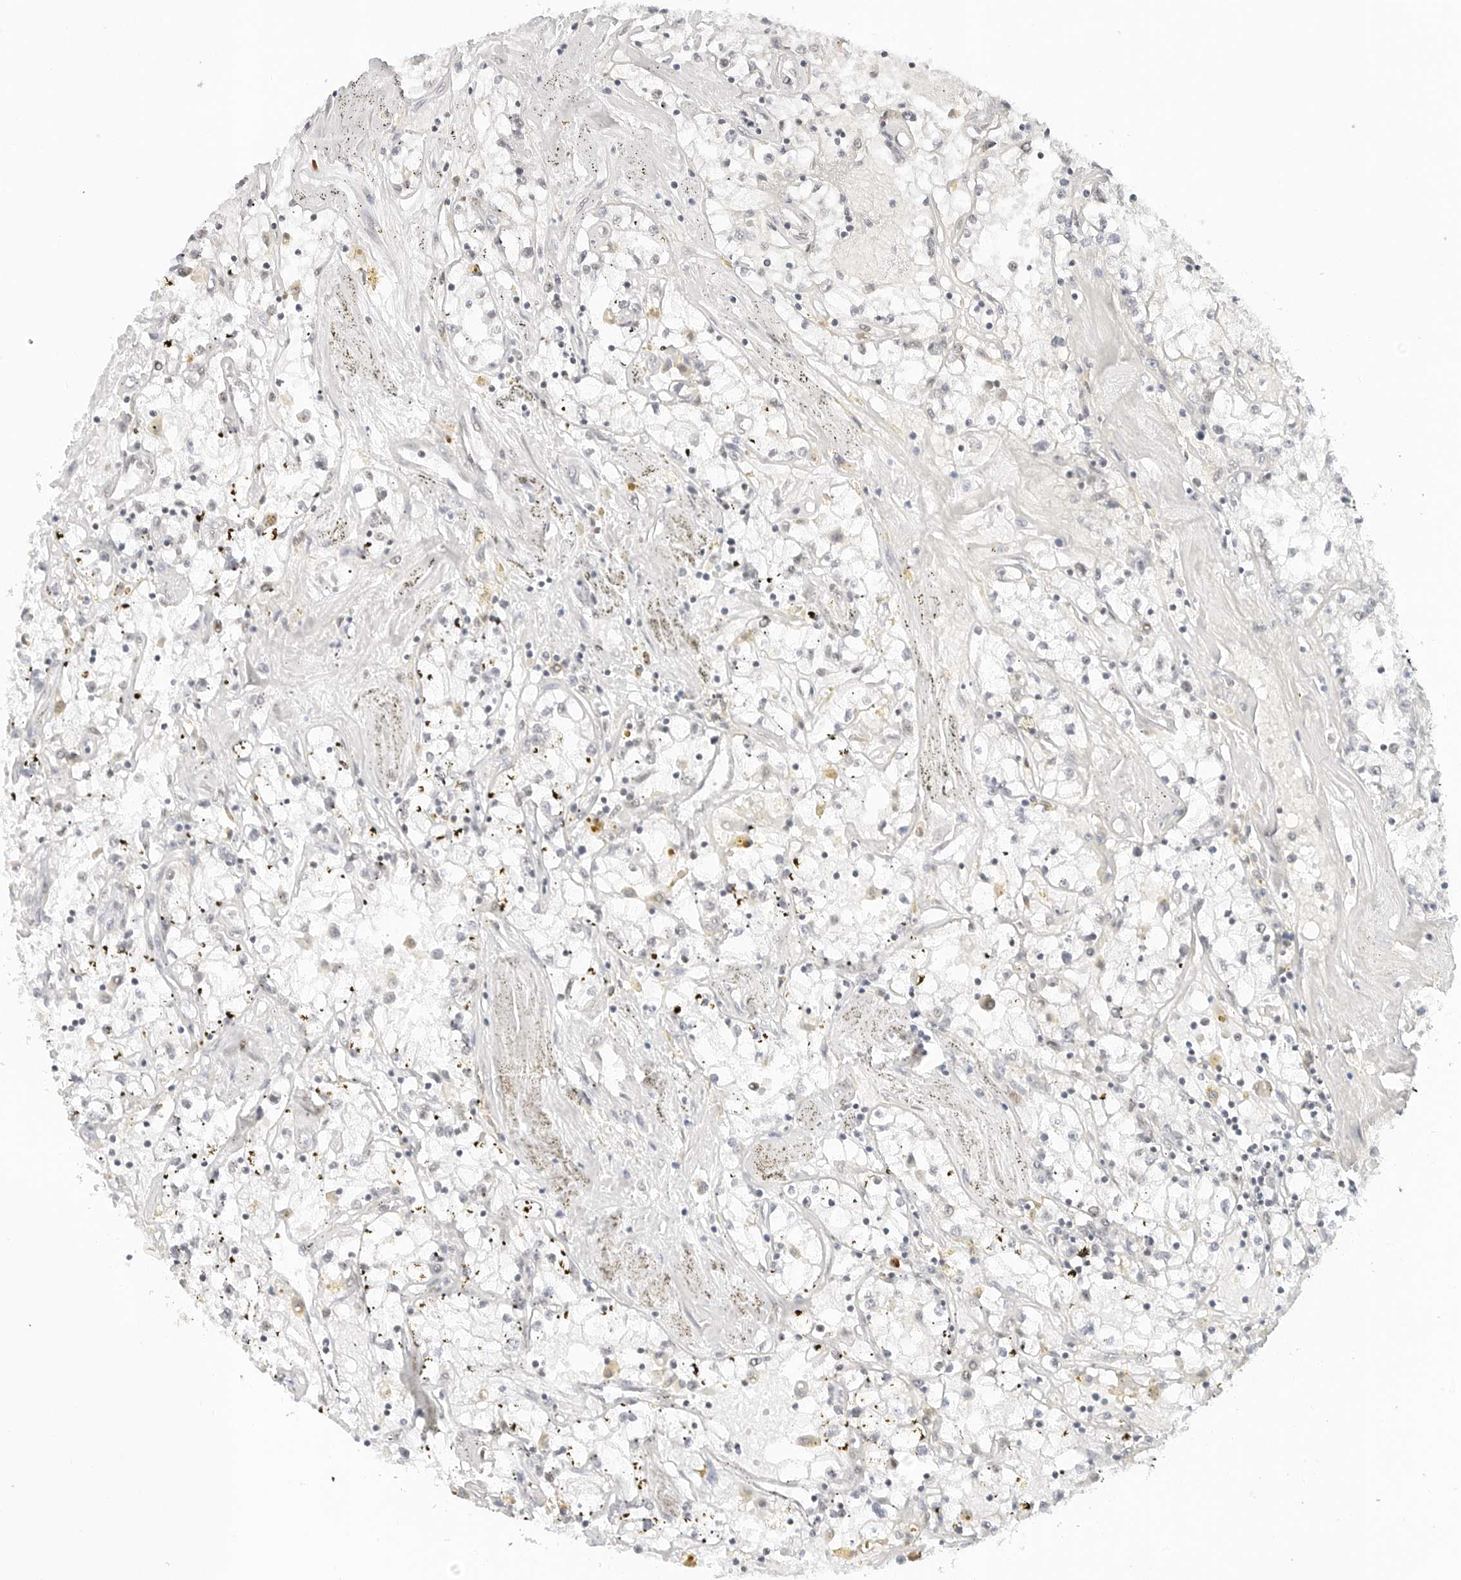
{"staining": {"intensity": "negative", "quantity": "none", "location": "none"}, "tissue": "renal cancer", "cell_type": "Tumor cells", "image_type": "cancer", "snomed": [{"axis": "morphology", "description": "Adenocarcinoma, NOS"}, {"axis": "topography", "description": "Kidney"}], "caption": "A high-resolution photomicrograph shows immunohistochemistry staining of adenocarcinoma (renal), which shows no significant staining in tumor cells.", "gene": "NEO1", "patient": {"sex": "male", "age": 56}}